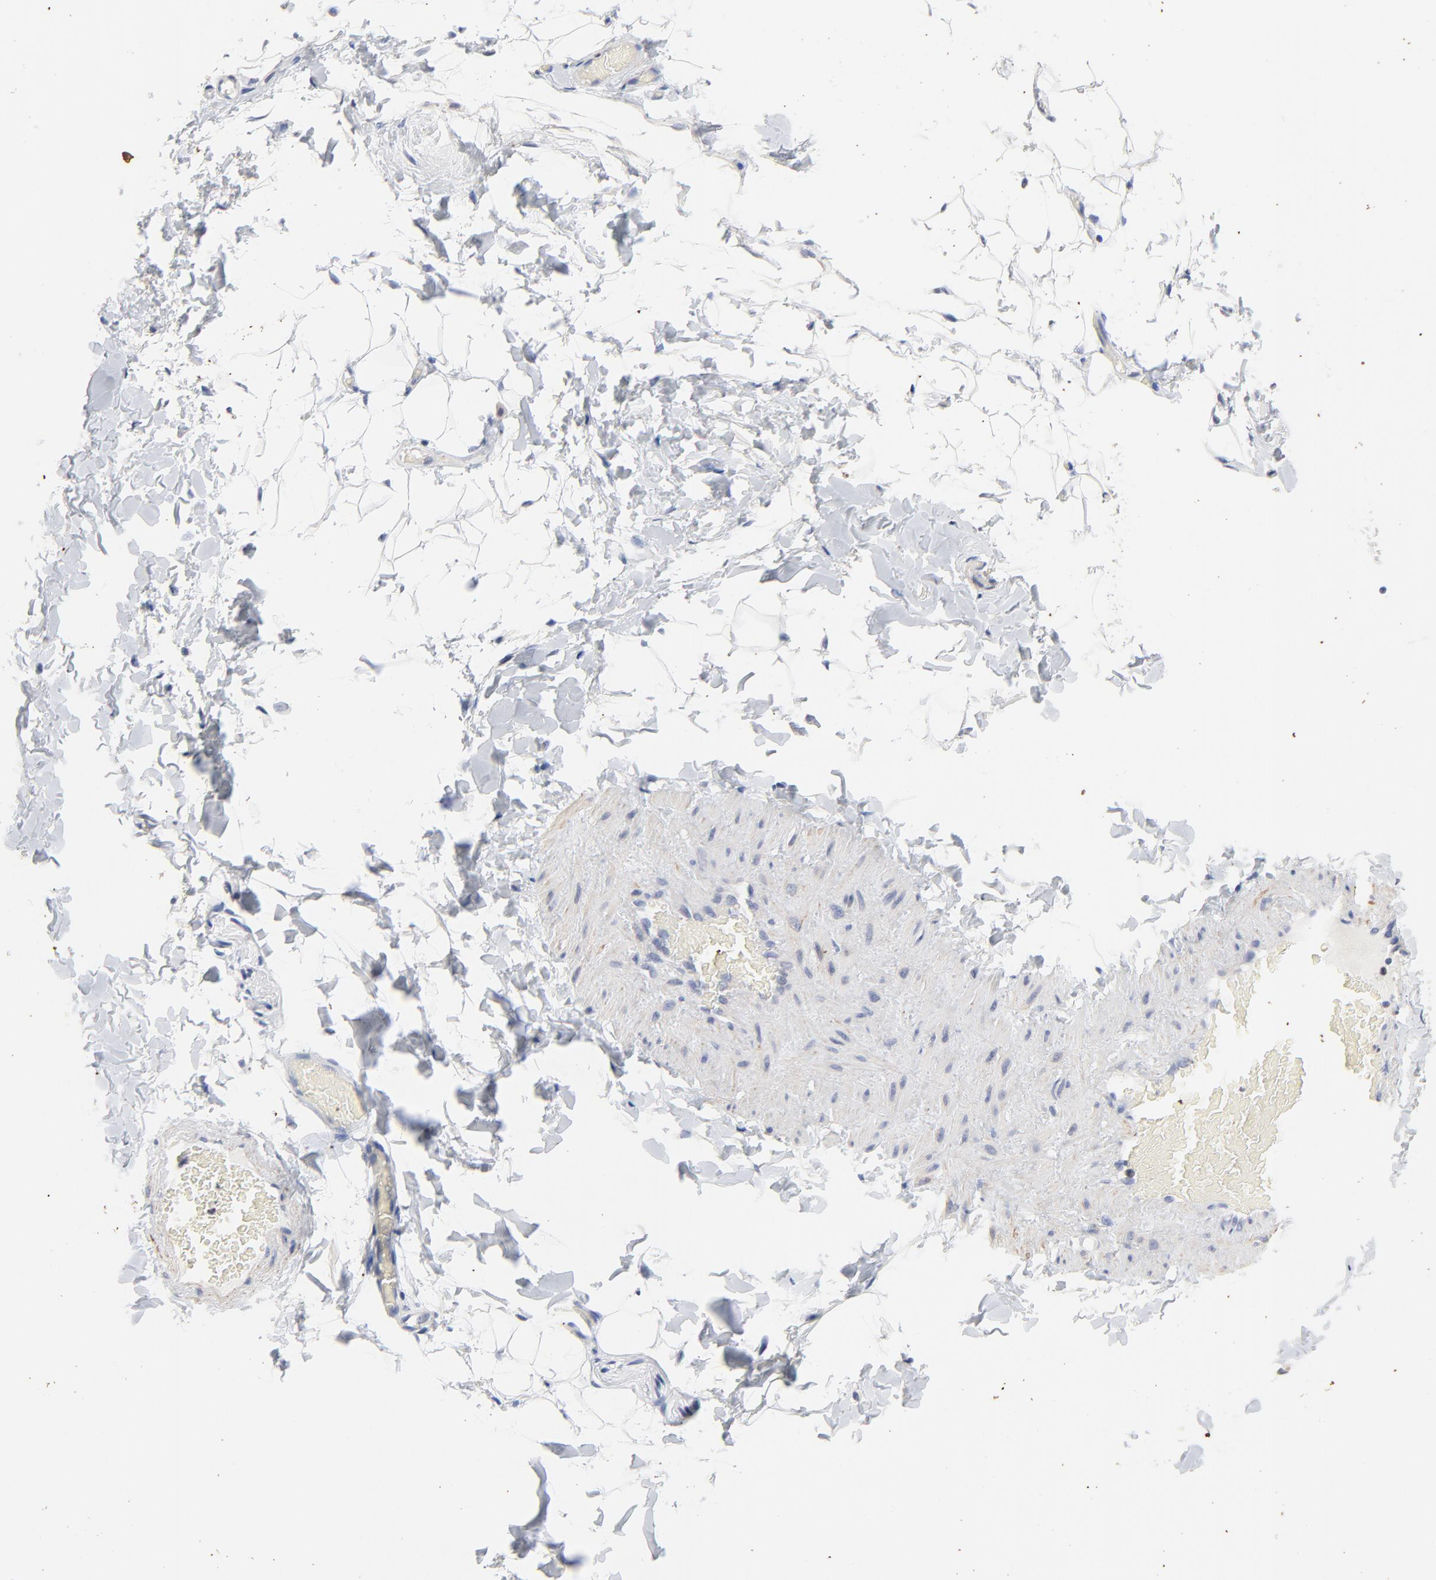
{"staining": {"intensity": "negative", "quantity": "none", "location": "none"}, "tissue": "adipose tissue", "cell_type": "Adipocytes", "image_type": "normal", "snomed": [{"axis": "morphology", "description": "Normal tissue, NOS"}, {"axis": "morphology", "description": "Duct carcinoma"}, {"axis": "topography", "description": "Breast"}, {"axis": "topography", "description": "Adipose tissue"}], "caption": "Immunohistochemistry (IHC) micrograph of benign adipose tissue stained for a protein (brown), which shows no staining in adipocytes.", "gene": "AADAC", "patient": {"sex": "female", "age": 37}}